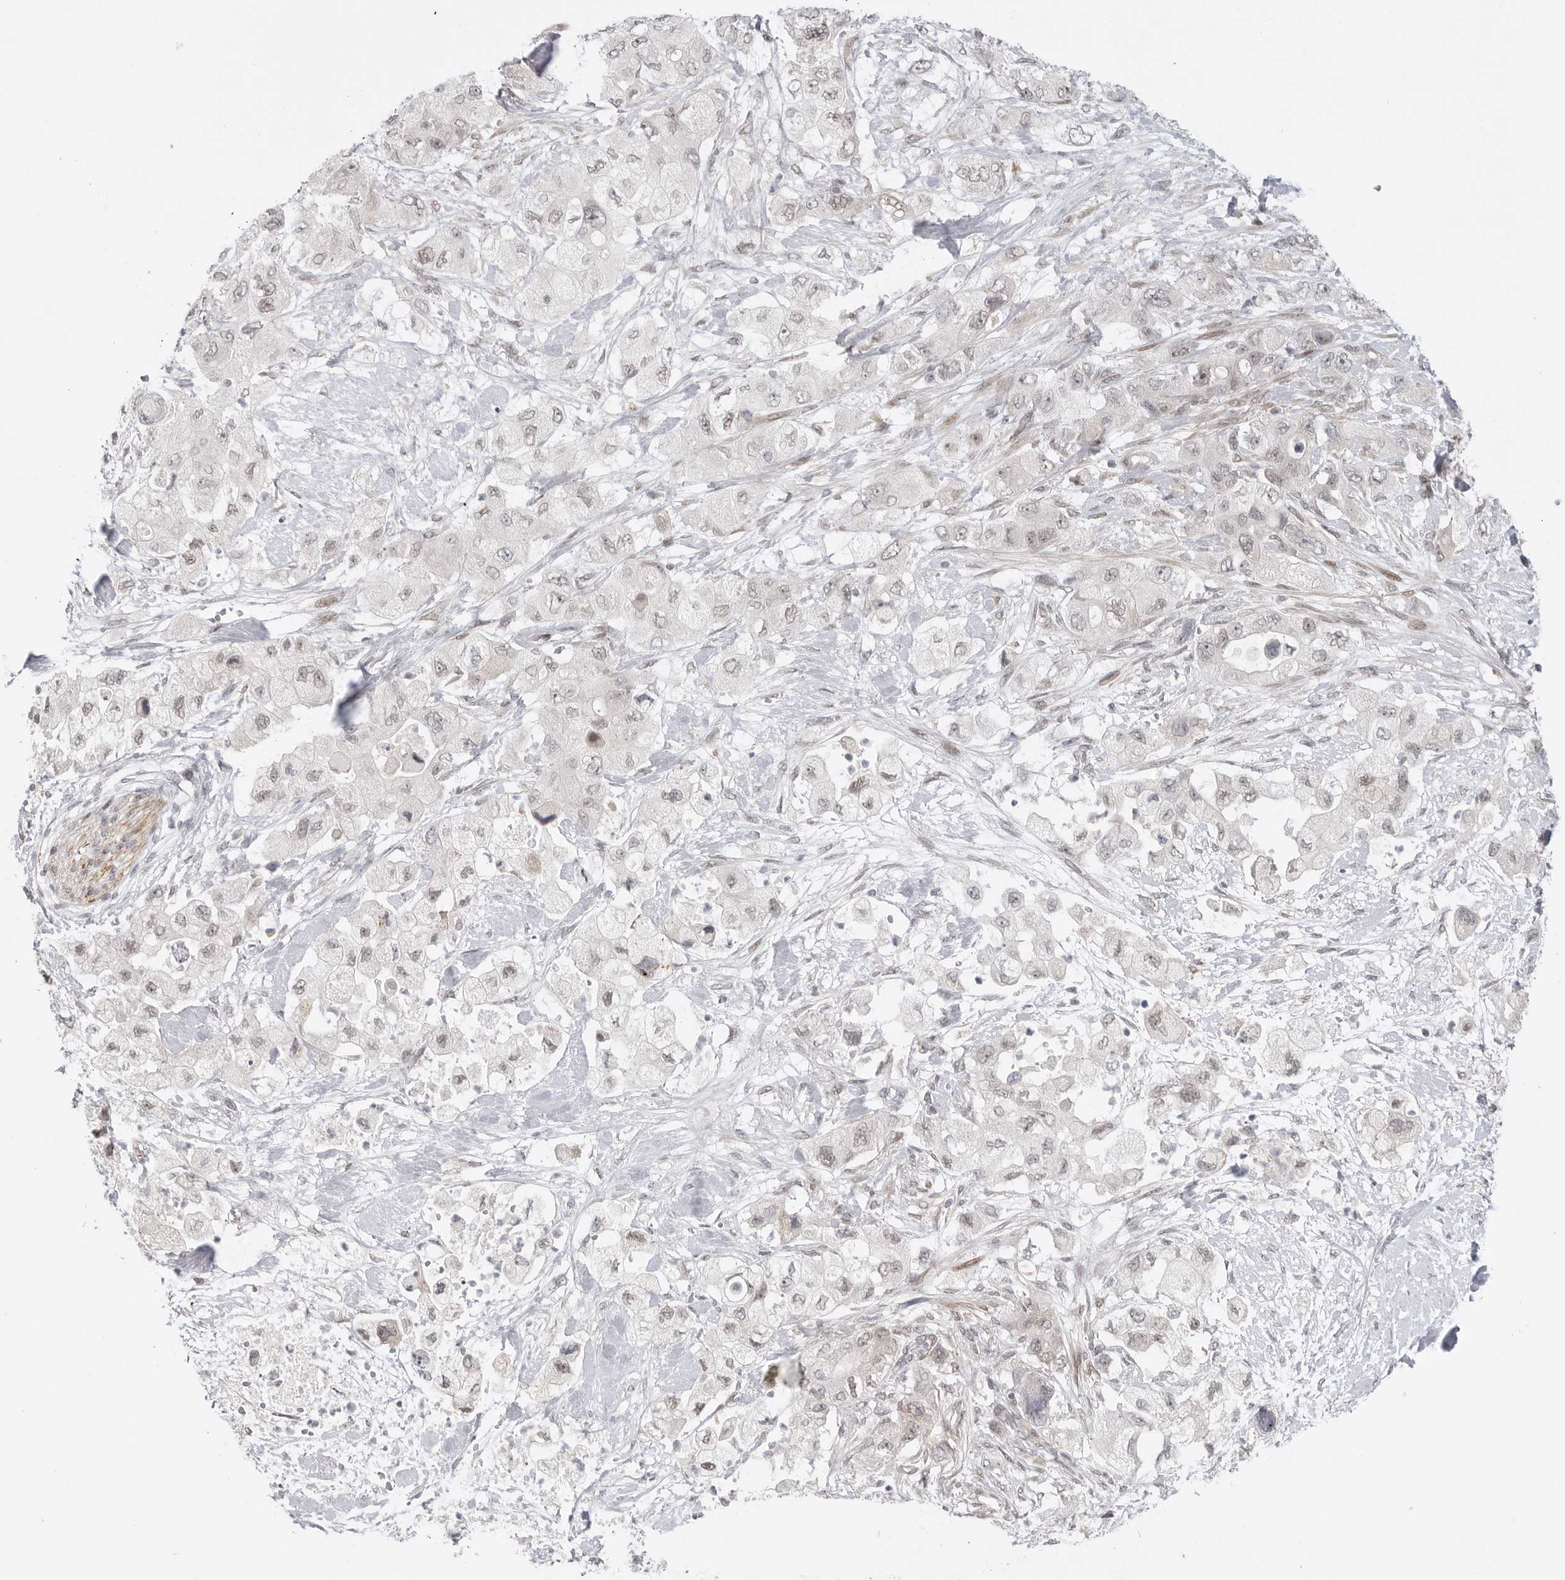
{"staining": {"intensity": "weak", "quantity": "<25%", "location": "nuclear"}, "tissue": "pancreatic cancer", "cell_type": "Tumor cells", "image_type": "cancer", "snomed": [{"axis": "morphology", "description": "Adenocarcinoma, NOS"}, {"axis": "topography", "description": "Pancreas"}], "caption": "This micrograph is of pancreatic adenocarcinoma stained with immunohistochemistry to label a protein in brown with the nuclei are counter-stained blue. There is no expression in tumor cells.", "gene": "GGT6", "patient": {"sex": "female", "age": 73}}